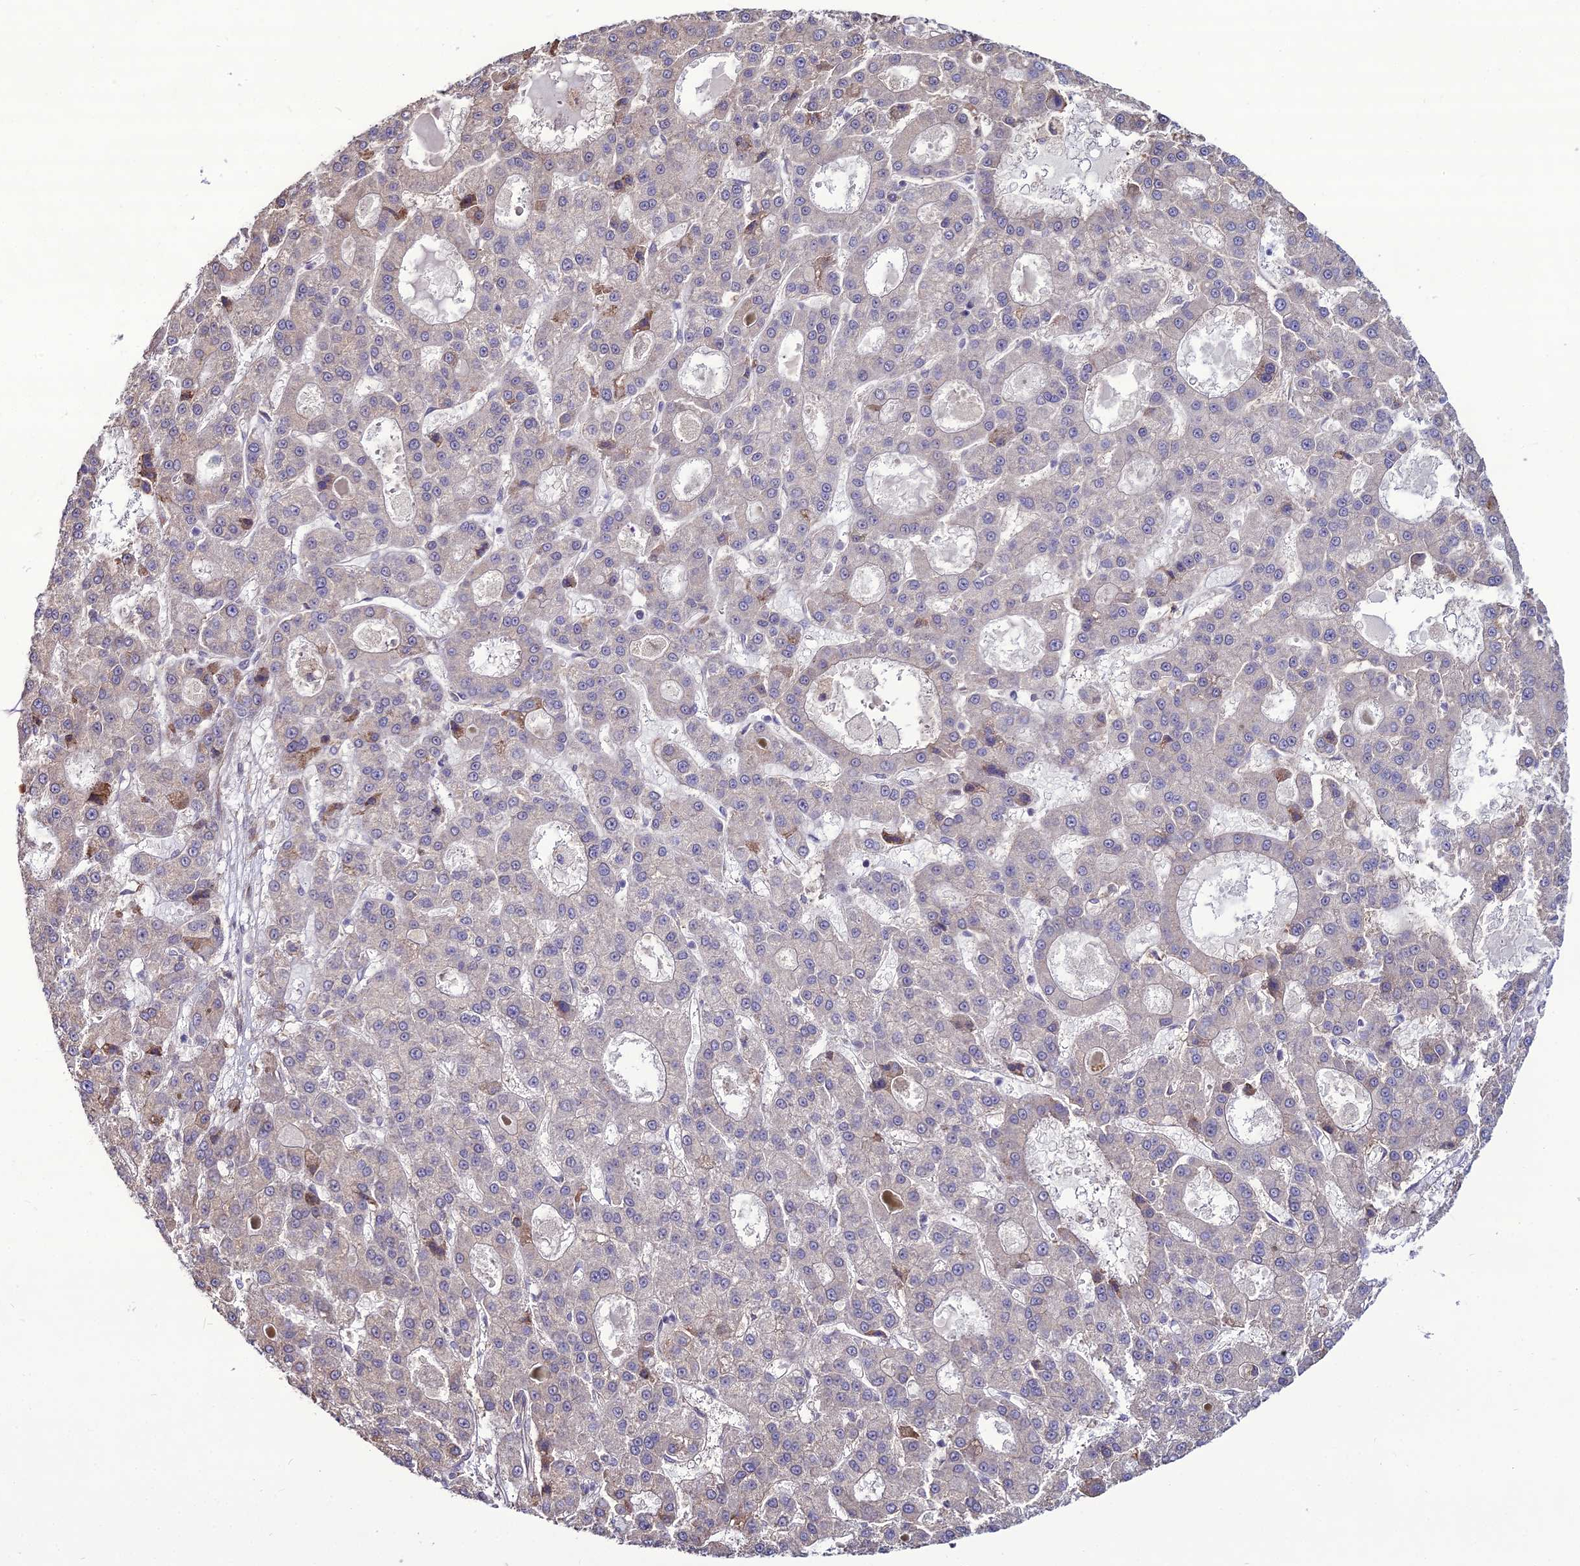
{"staining": {"intensity": "negative", "quantity": "none", "location": "none"}, "tissue": "liver cancer", "cell_type": "Tumor cells", "image_type": "cancer", "snomed": [{"axis": "morphology", "description": "Carcinoma, Hepatocellular, NOS"}, {"axis": "topography", "description": "Liver"}], "caption": "Tumor cells are negative for protein expression in human hepatocellular carcinoma (liver).", "gene": "TROAP", "patient": {"sex": "male", "age": 70}}